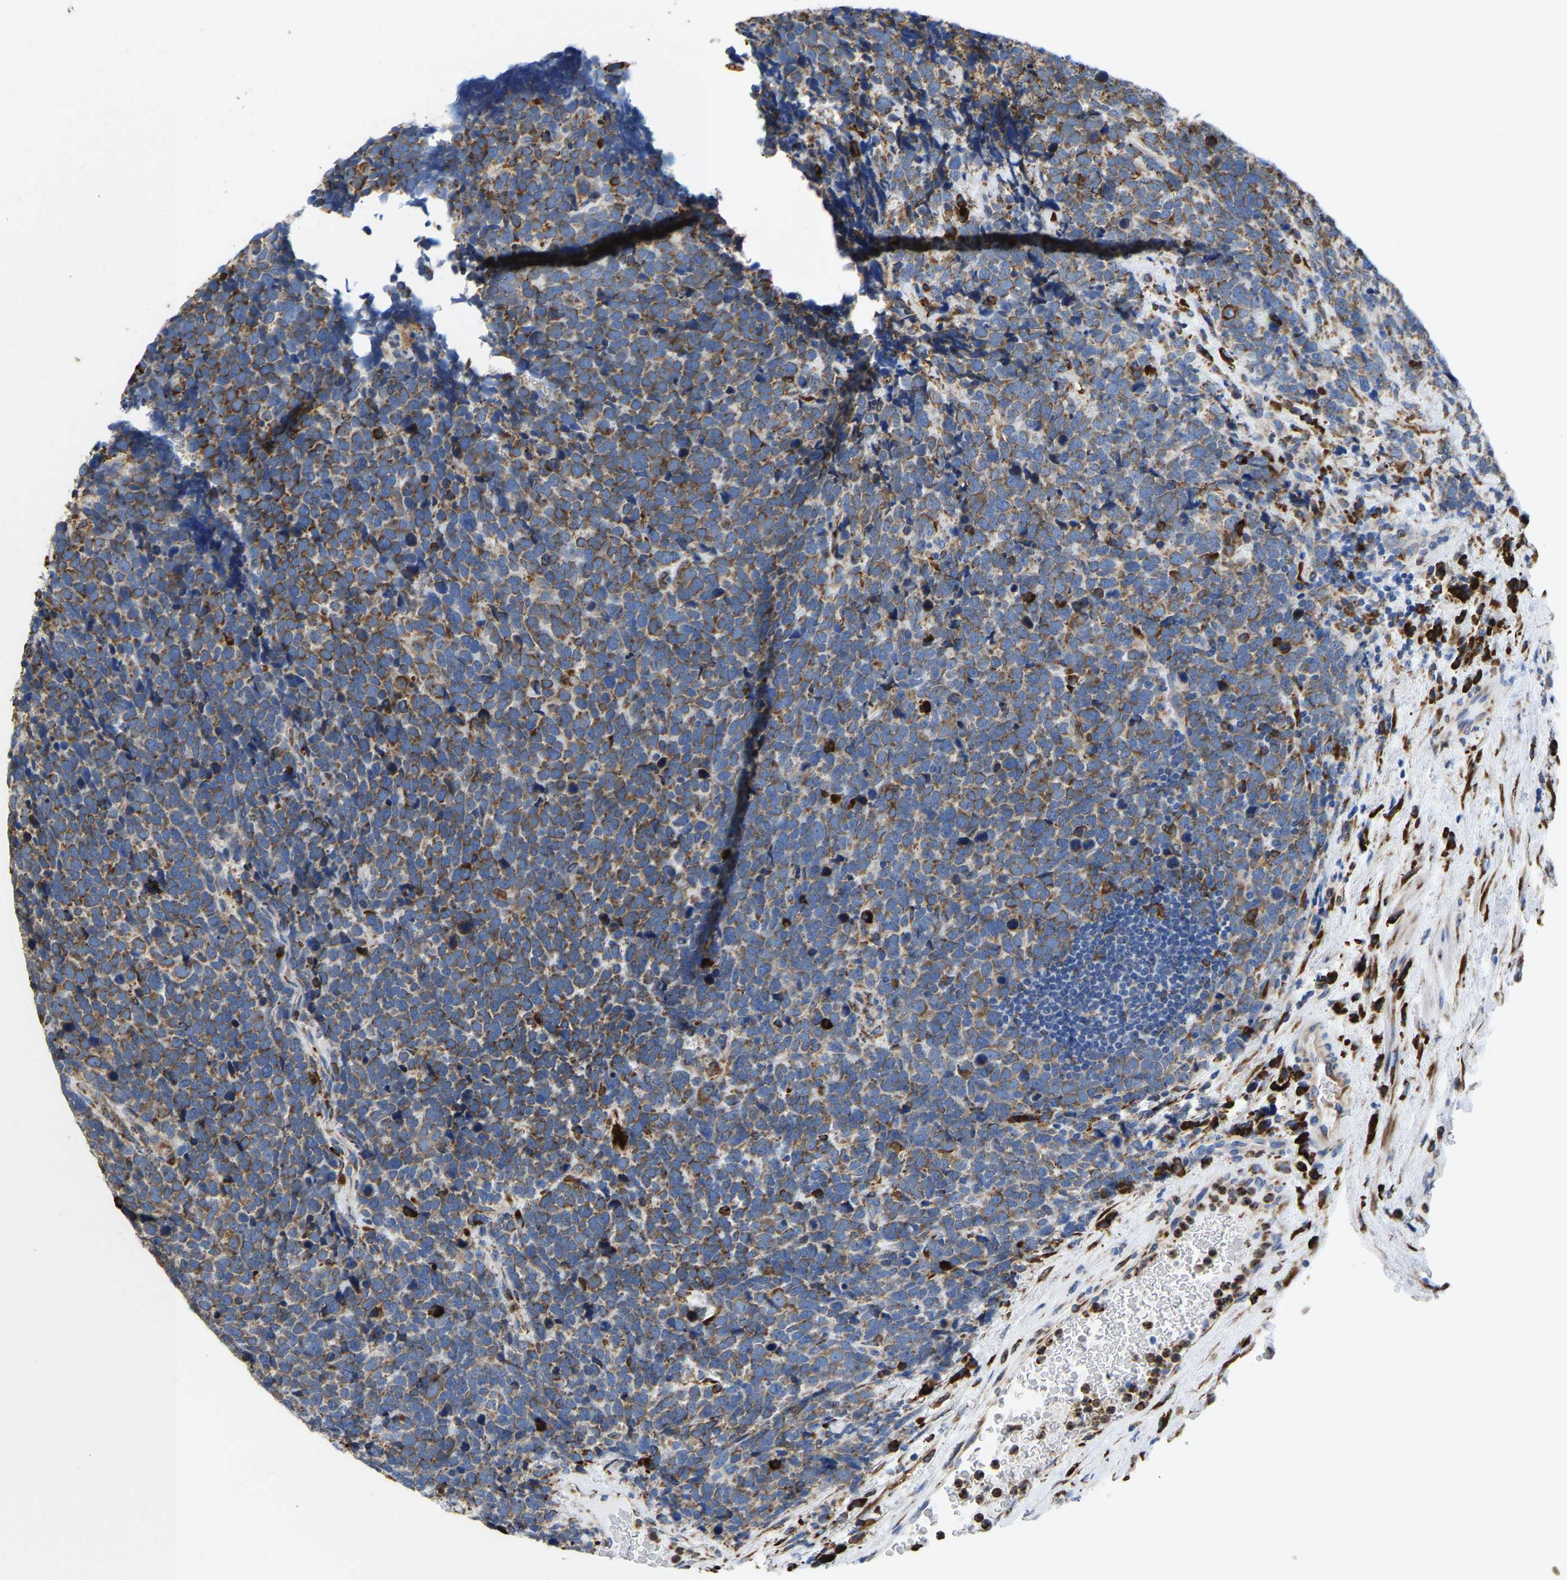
{"staining": {"intensity": "weak", "quantity": ">75%", "location": "cytoplasmic/membranous"}, "tissue": "urothelial cancer", "cell_type": "Tumor cells", "image_type": "cancer", "snomed": [{"axis": "morphology", "description": "Urothelial carcinoma, High grade"}, {"axis": "topography", "description": "Urinary bladder"}], "caption": "Immunohistochemical staining of high-grade urothelial carcinoma reveals low levels of weak cytoplasmic/membranous protein positivity in about >75% of tumor cells.", "gene": "P4HB", "patient": {"sex": "female", "age": 82}}